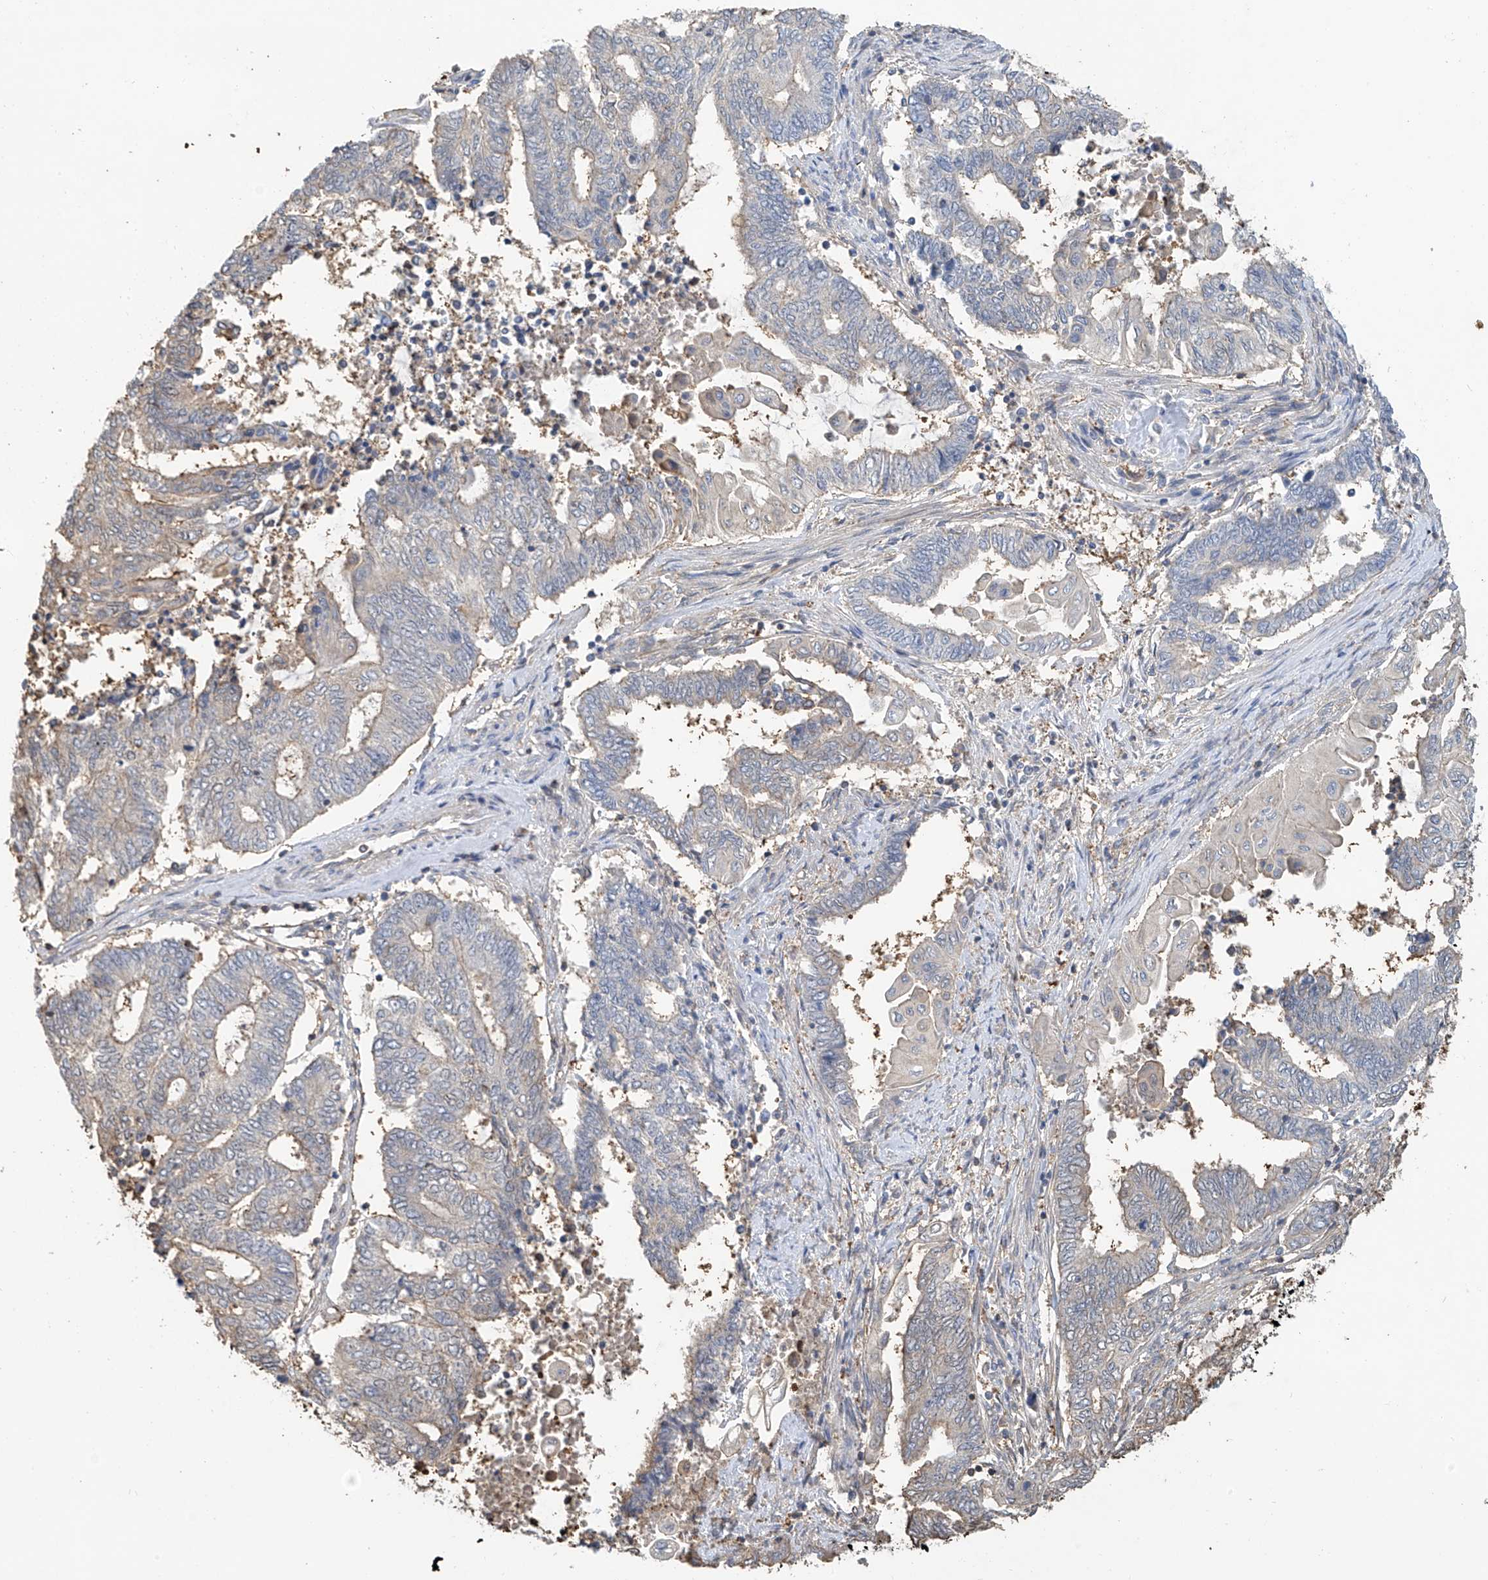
{"staining": {"intensity": "negative", "quantity": "none", "location": "none"}, "tissue": "endometrial cancer", "cell_type": "Tumor cells", "image_type": "cancer", "snomed": [{"axis": "morphology", "description": "Adenocarcinoma, NOS"}, {"axis": "topography", "description": "Uterus"}, {"axis": "topography", "description": "Endometrium"}], "caption": "Tumor cells are negative for brown protein staining in endometrial adenocarcinoma.", "gene": "PMM1", "patient": {"sex": "female", "age": 70}}